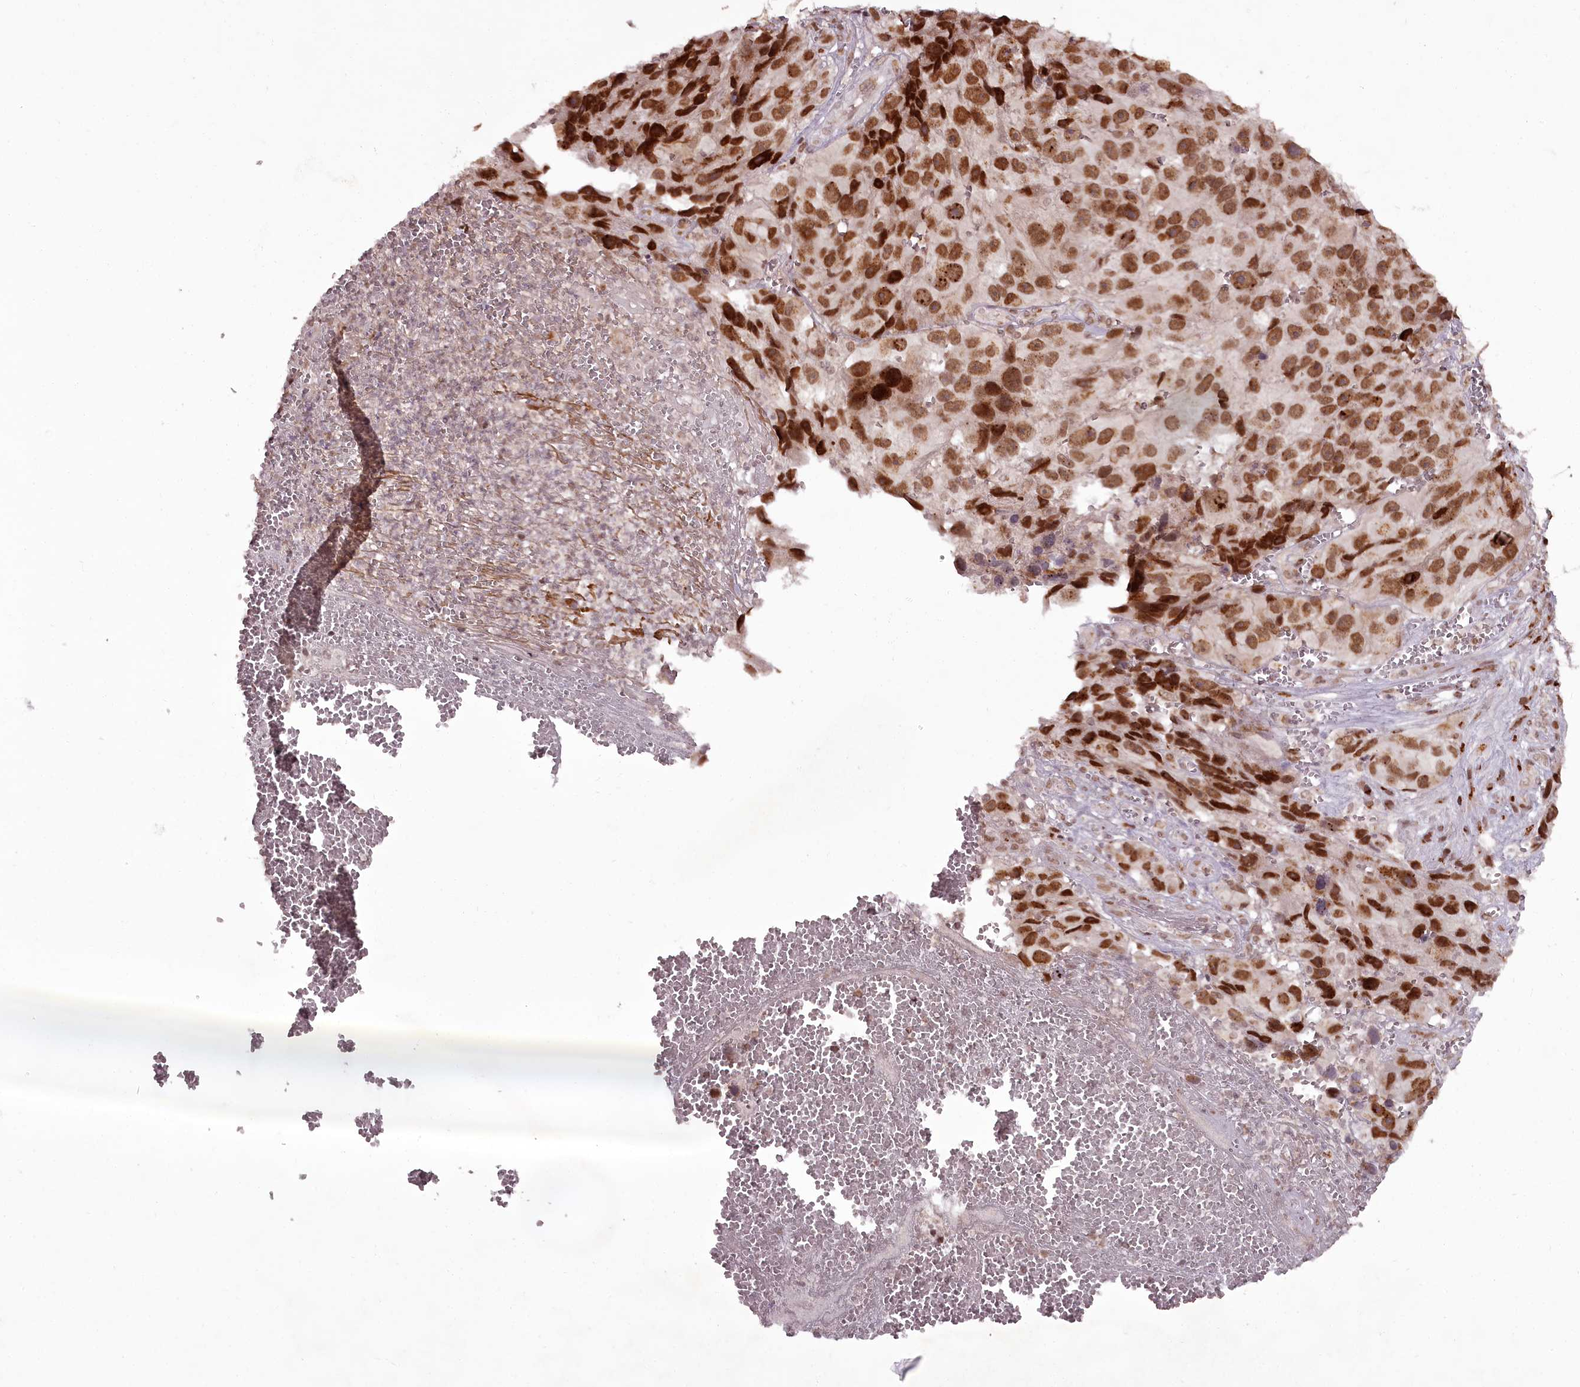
{"staining": {"intensity": "strong", "quantity": ">75%", "location": "nuclear"}, "tissue": "melanoma", "cell_type": "Tumor cells", "image_type": "cancer", "snomed": [{"axis": "morphology", "description": "Malignant melanoma, NOS"}, {"axis": "topography", "description": "Skin"}], "caption": "Immunohistochemical staining of malignant melanoma reveals strong nuclear protein expression in about >75% of tumor cells. Using DAB (3,3'-diaminobenzidine) (brown) and hematoxylin (blue) stains, captured at high magnification using brightfield microscopy.", "gene": "CEP83", "patient": {"sex": "male", "age": 84}}